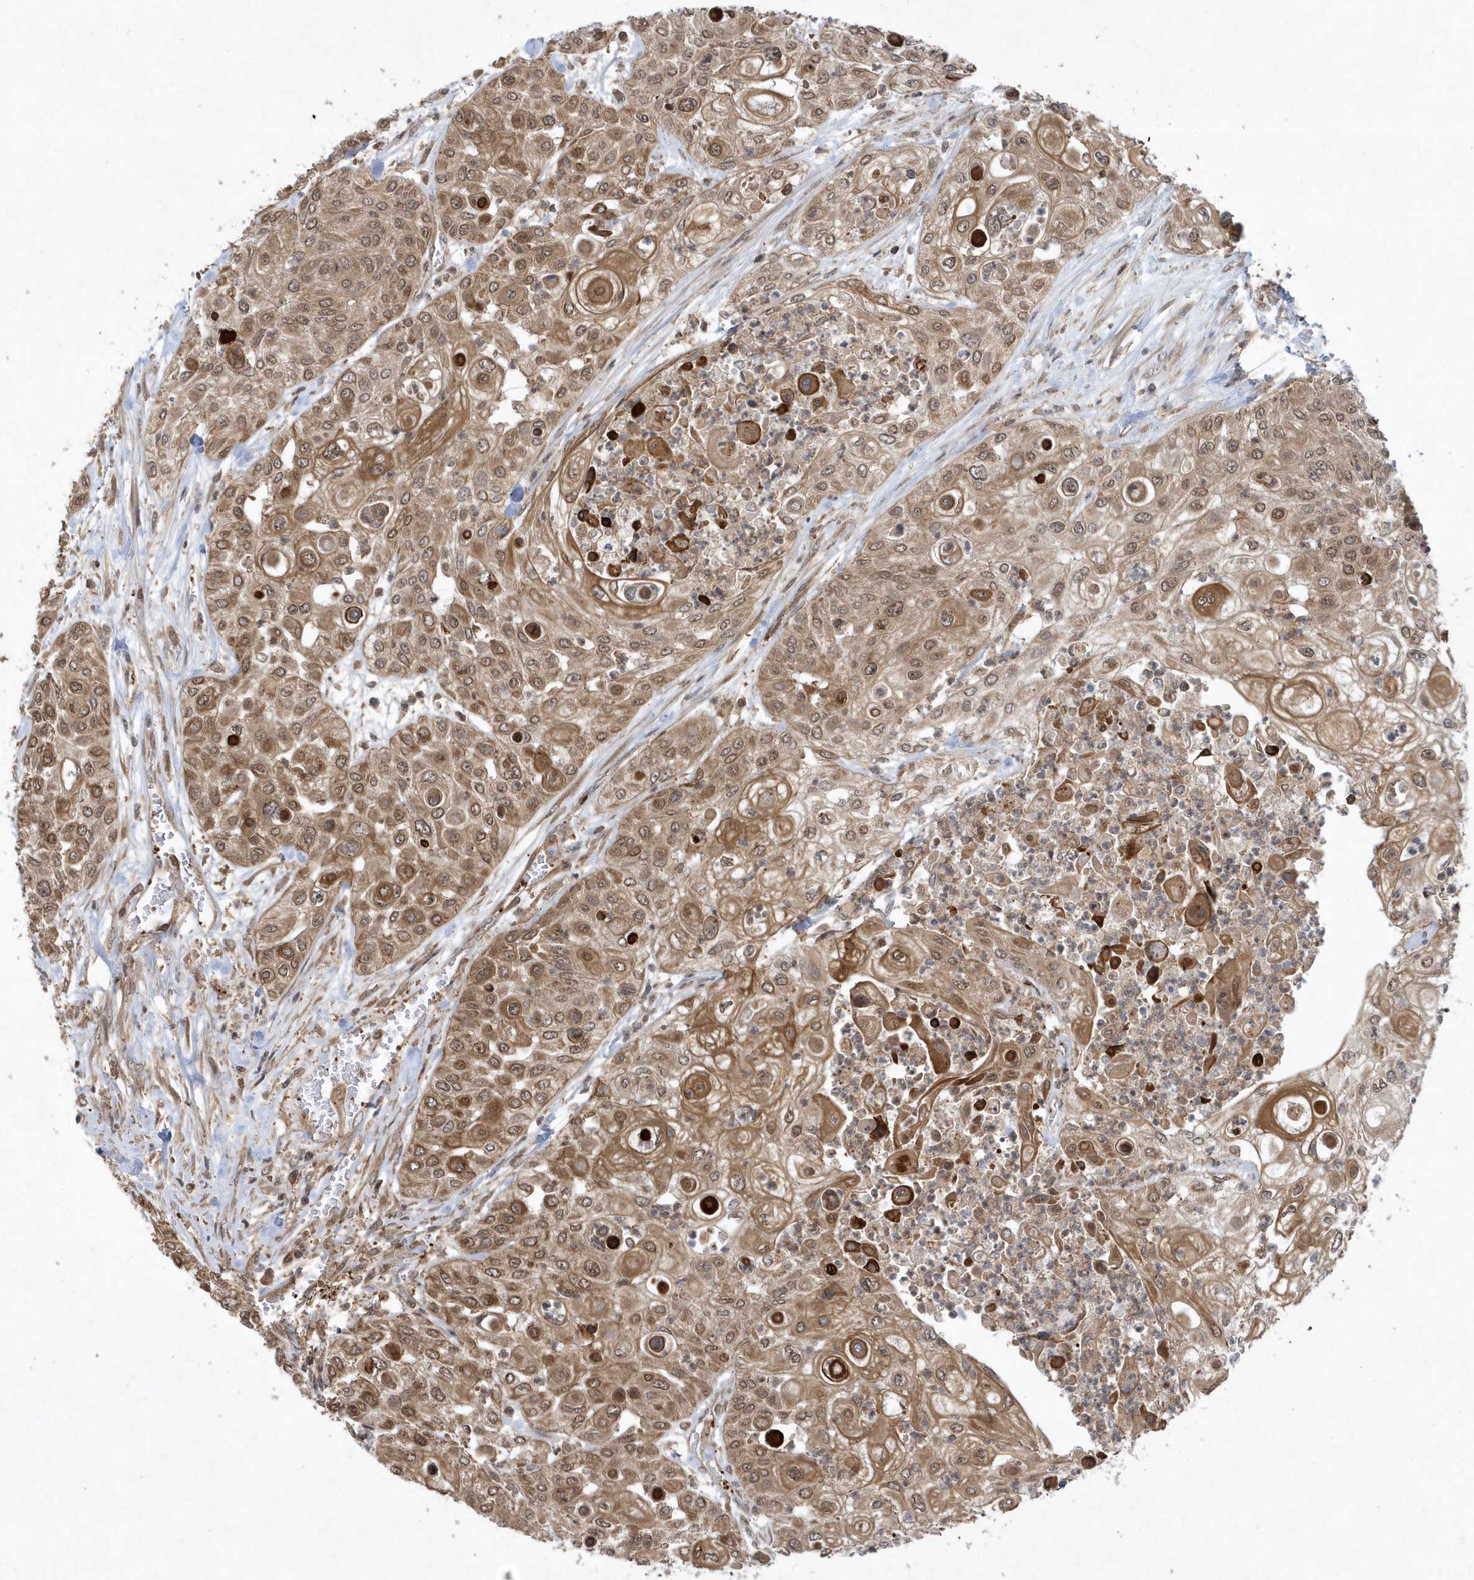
{"staining": {"intensity": "moderate", "quantity": ">75%", "location": "cytoplasmic/membranous,nuclear"}, "tissue": "urothelial cancer", "cell_type": "Tumor cells", "image_type": "cancer", "snomed": [{"axis": "morphology", "description": "Urothelial carcinoma, High grade"}, {"axis": "topography", "description": "Urinary bladder"}], "caption": "Tumor cells show medium levels of moderate cytoplasmic/membranous and nuclear positivity in about >75% of cells in human urothelial cancer.", "gene": "ACYP1", "patient": {"sex": "female", "age": 79}}